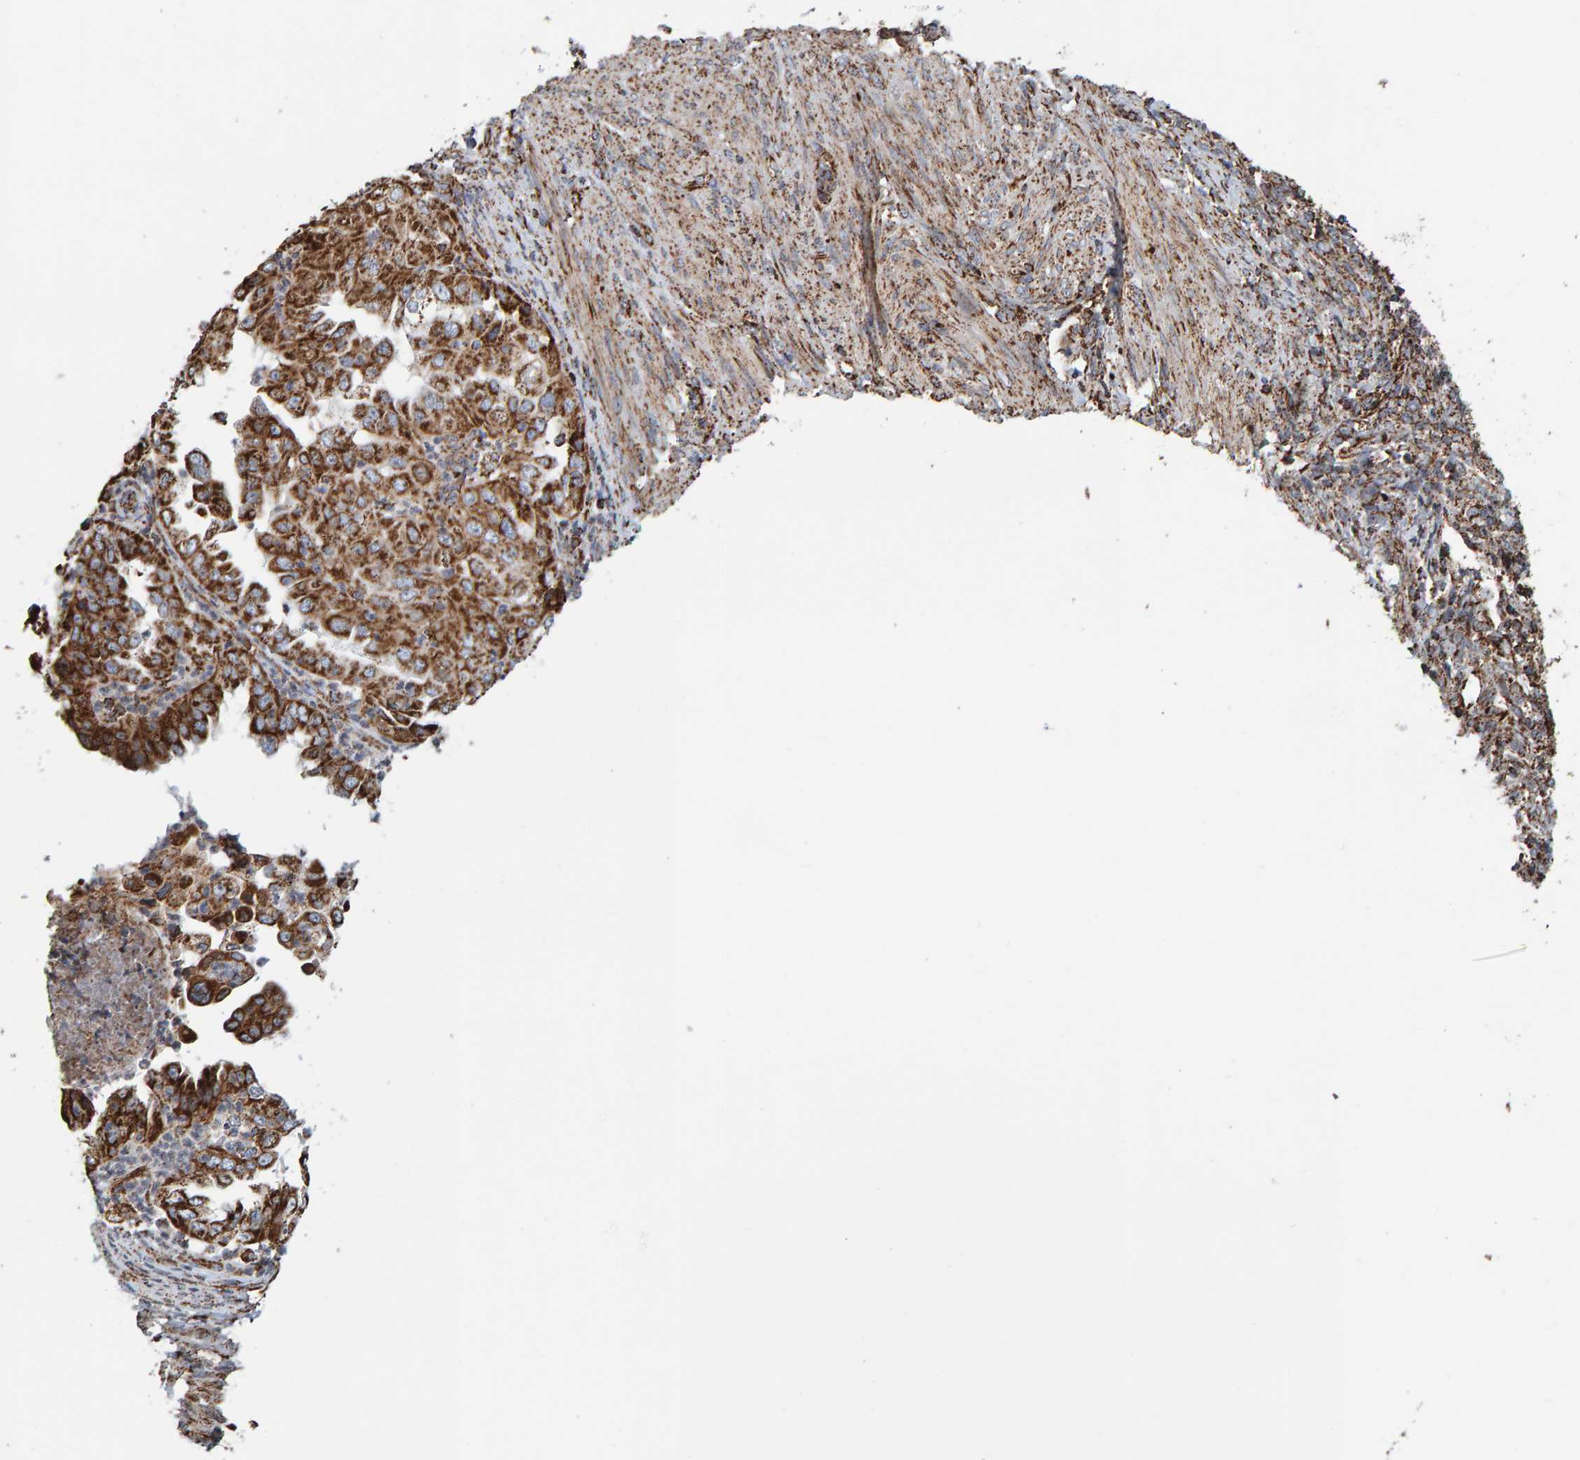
{"staining": {"intensity": "strong", "quantity": "25%-75%", "location": "cytoplasmic/membranous"}, "tissue": "endometrial cancer", "cell_type": "Tumor cells", "image_type": "cancer", "snomed": [{"axis": "morphology", "description": "Adenocarcinoma, NOS"}, {"axis": "topography", "description": "Endometrium"}], "caption": "Immunohistochemical staining of adenocarcinoma (endometrial) reveals high levels of strong cytoplasmic/membranous staining in about 25%-75% of tumor cells. (IHC, brightfield microscopy, high magnification).", "gene": "MRPL45", "patient": {"sex": "female", "age": 85}}